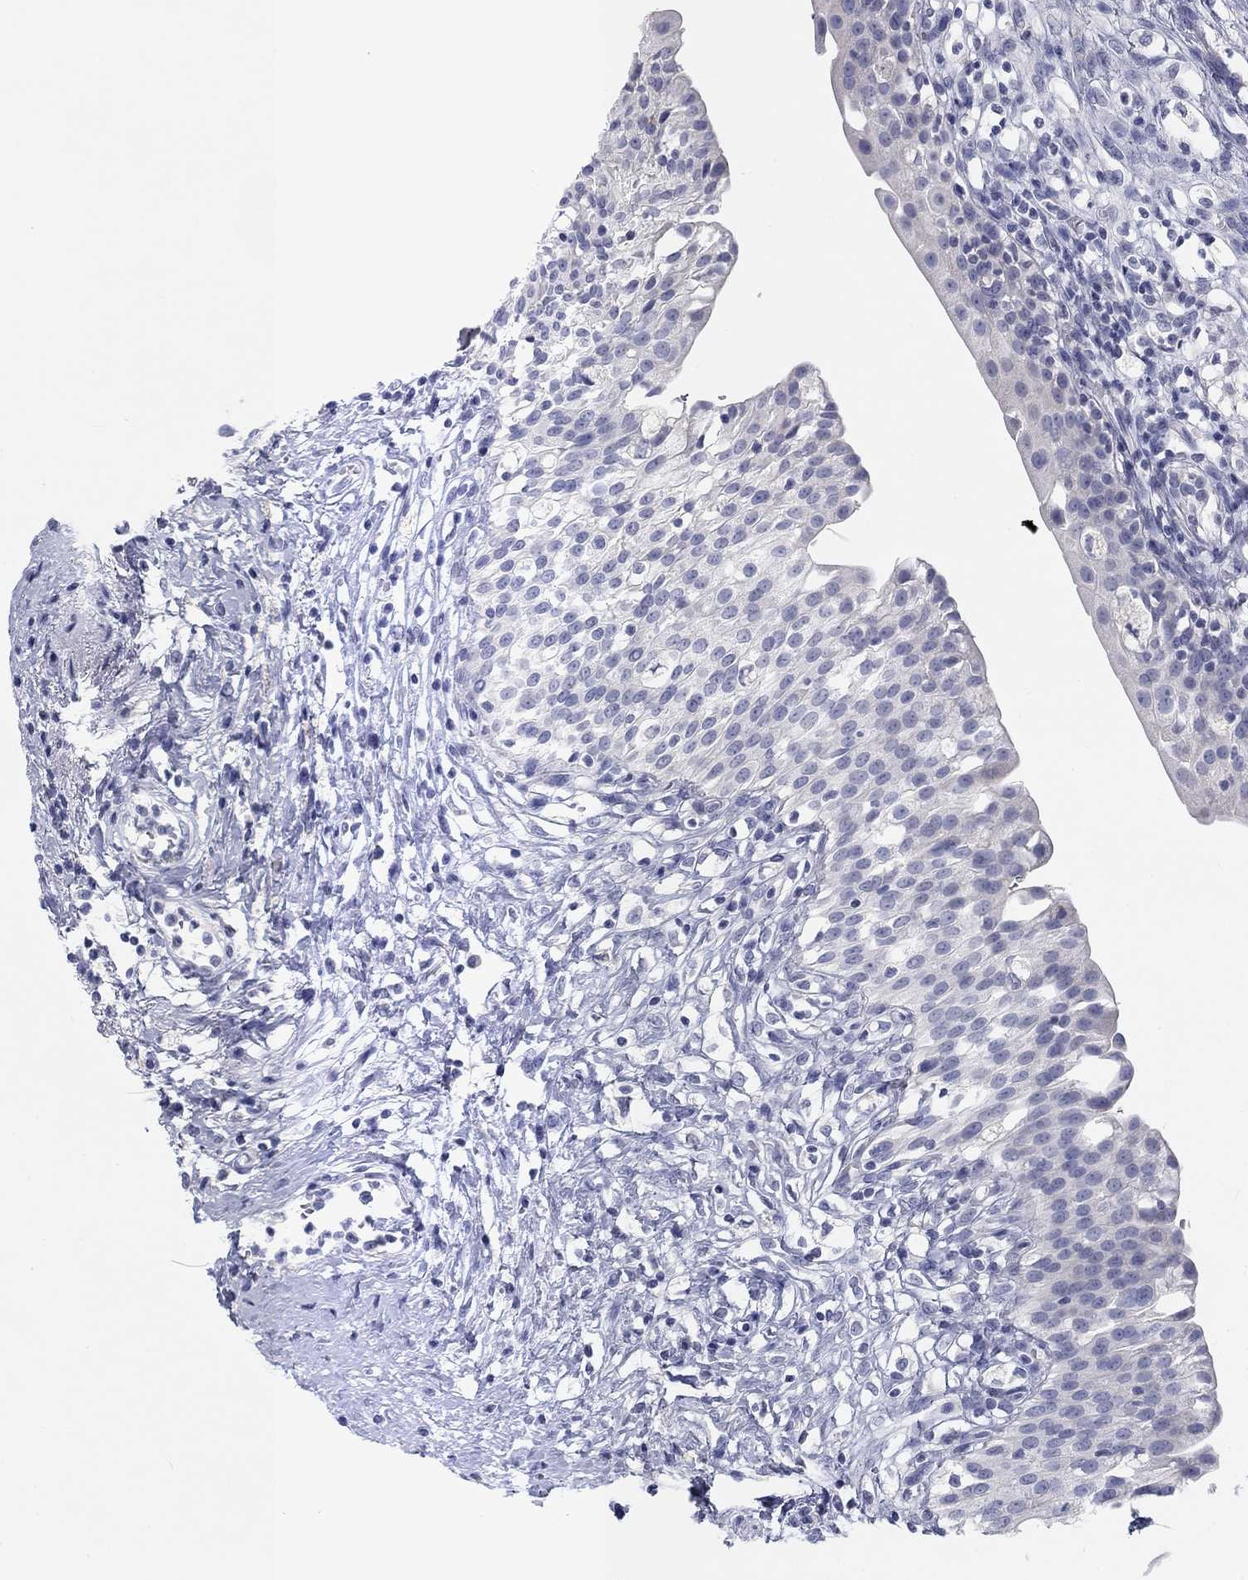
{"staining": {"intensity": "negative", "quantity": "none", "location": "none"}, "tissue": "urinary bladder", "cell_type": "Urothelial cells", "image_type": "normal", "snomed": [{"axis": "morphology", "description": "Normal tissue, NOS"}, {"axis": "topography", "description": "Urinary bladder"}], "caption": "Urinary bladder was stained to show a protein in brown. There is no significant expression in urothelial cells. (Stains: DAB immunohistochemistry (IHC) with hematoxylin counter stain, Microscopy: brightfield microscopy at high magnification).", "gene": "CALB1", "patient": {"sex": "male", "age": 76}}